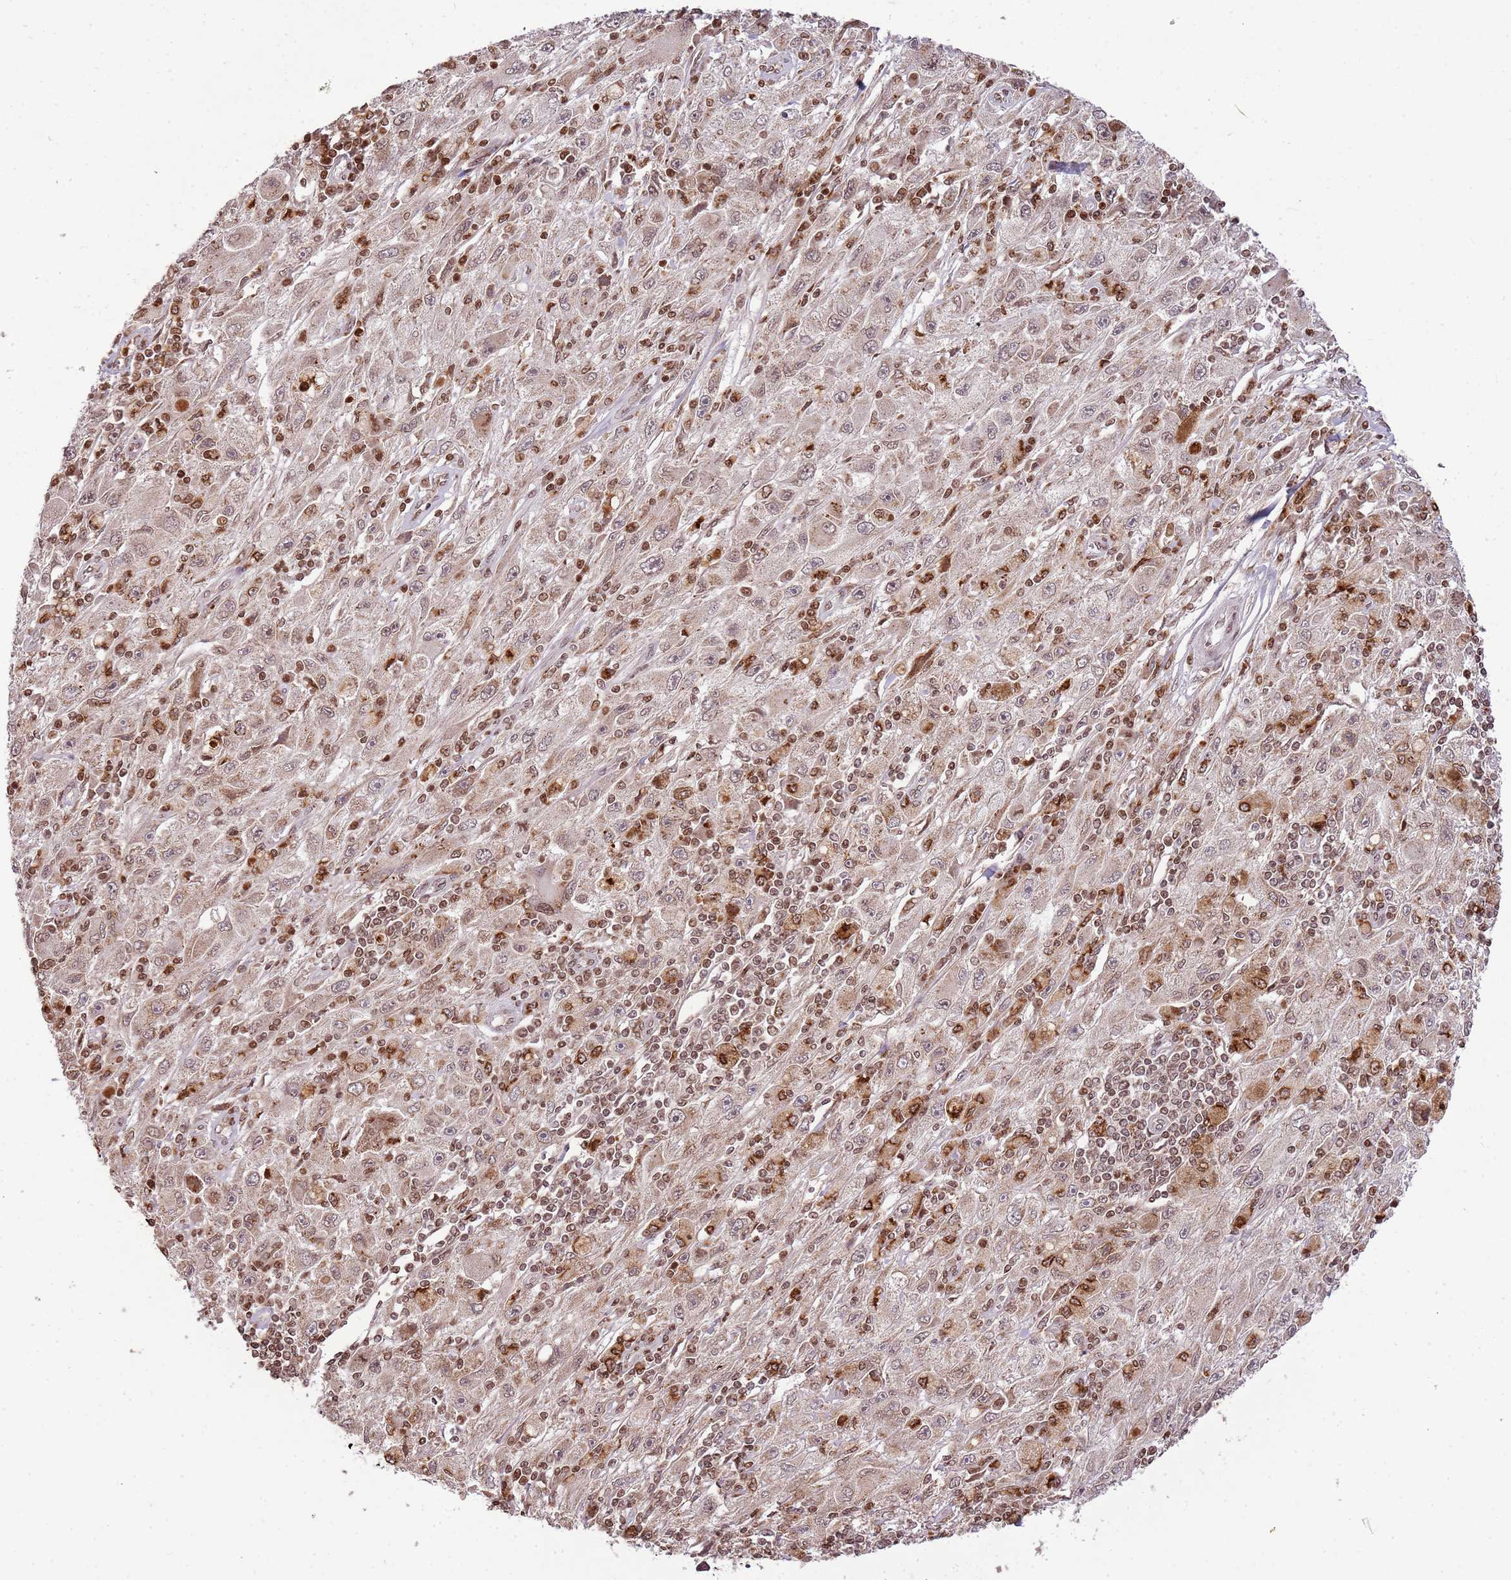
{"staining": {"intensity": "weak", "quantity": ">75%", "location": "cytoplasmic/membranous,nuclear"}, "tissue": "melanoma", "cell_type": "Tumor cells", "image_type": "cancer", "snomed": [{"axis": "morphology", "description": "Malignant melanoma, Metastatic site"}, {"axis": "topography", "description": "Skin"}], "caption": "Immunohistochemistry (IHC) micrograph of melanoma stained for a protein (brown), which displays low levels of weak cytoplasmic/membranous and nuclear expression in about >75% of tumor cells.", "gene": "SAMSN1", "patient": {"sex": "male", "age": 53}}